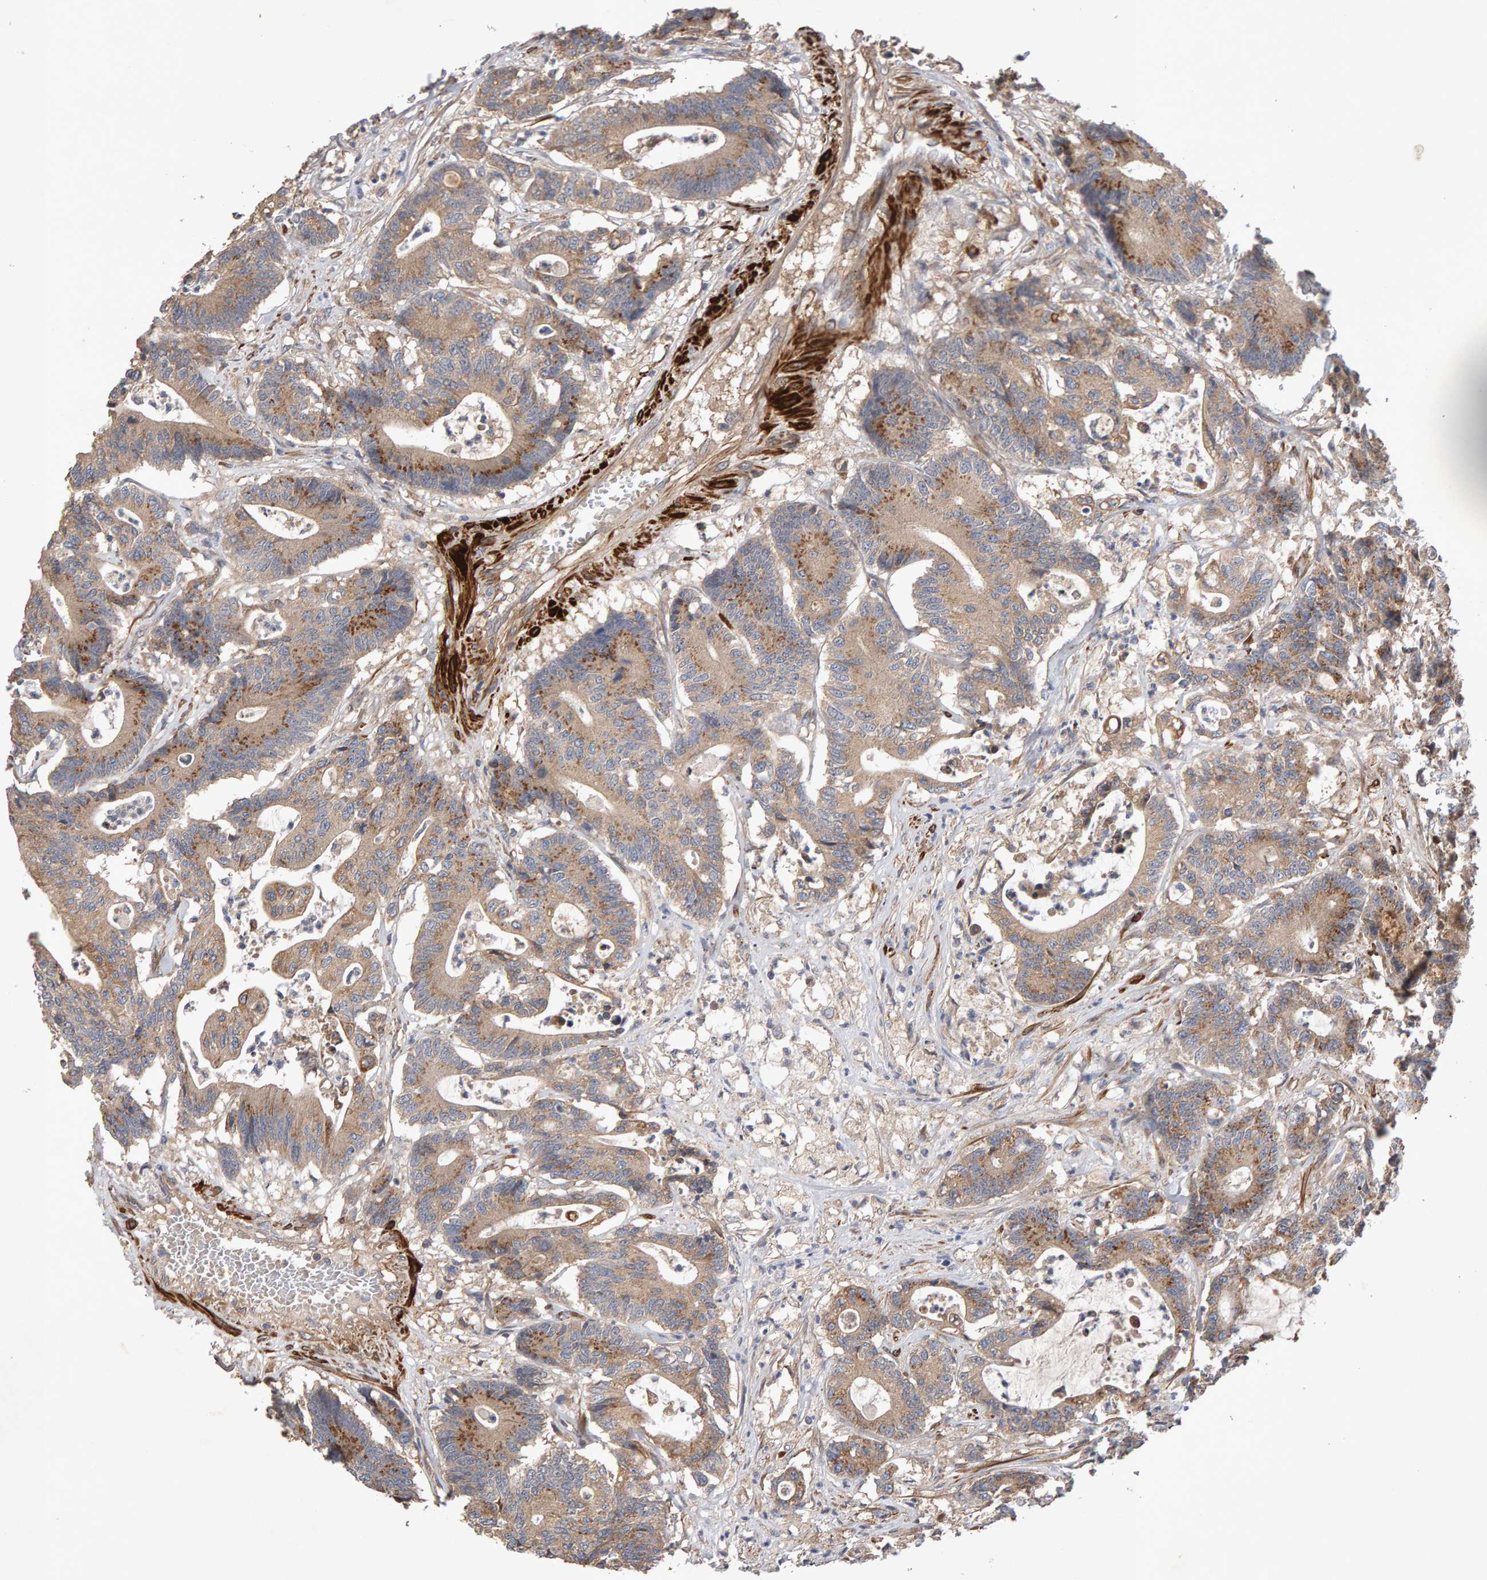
{"staining": {"intensity": "moderate", "quantity": ">75%", "location": "cytoplasmic/membranous"}, "tissue": "colorectal cancer", "cell_type": "Tumor cells", "image_type": "cancer", "snomed": [{"axis": "morphology", "description": "Adenocarcinoma, NOS"}, {"axis": "topography", "description": "Colon"}], "caption": "About >75% of tumor cells in human colorectal cancer display moderate cytoplasmic/membranous protein positivity as visualized by brown immunohistochemical staining.", "gene": "RNF19A", "patient": {"sex": "female", "age": 84}}